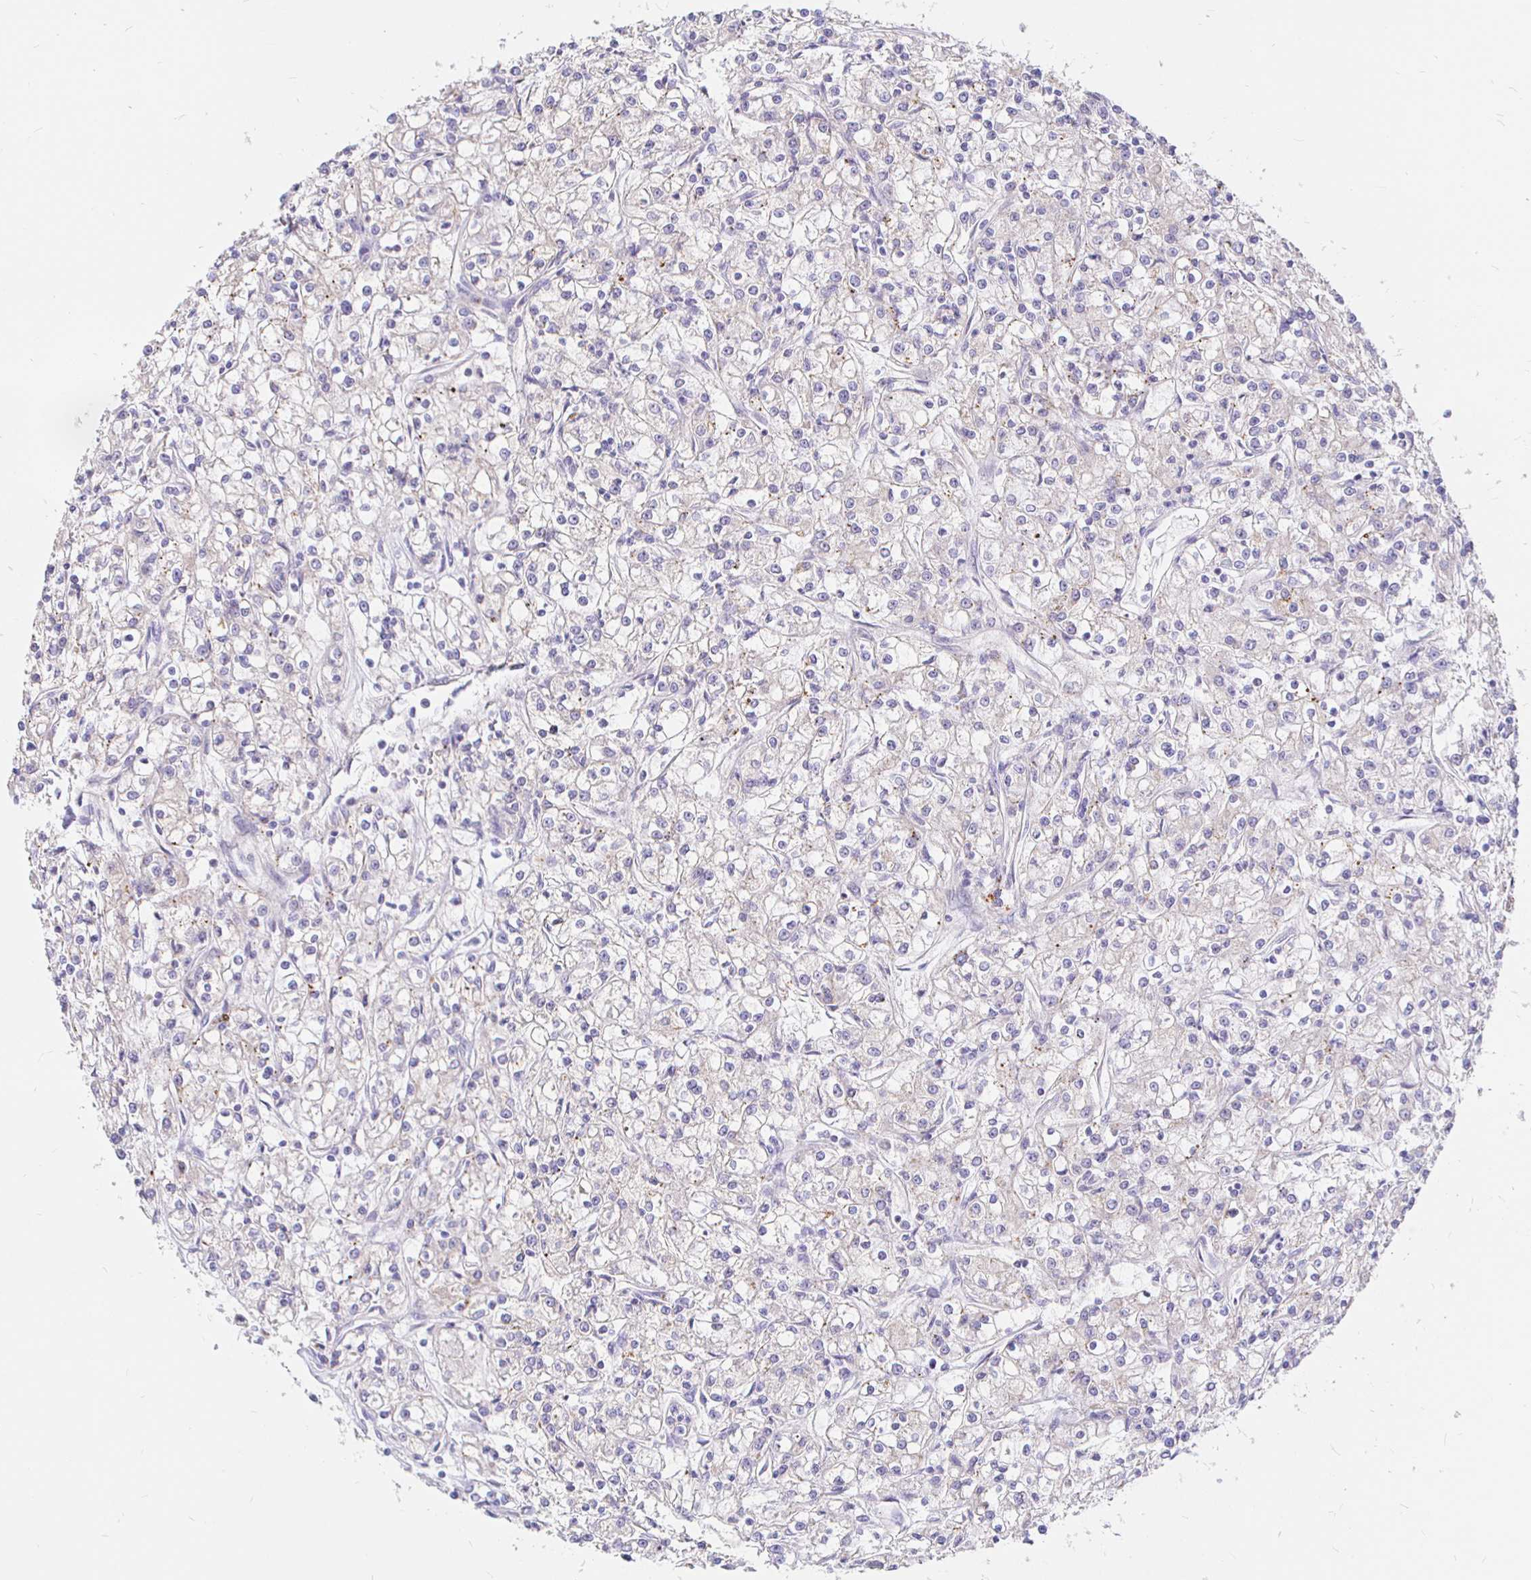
{"staining": {"intensity": "negative", "quantity": "none", "location": "none"}, "tissue": "renal cancer", "cell_type": "Tumor cells", "image_type": "cancer", "snomed": [{"axis": "morphology", "description": "Adenocarcinoma, NOS"}, {"axis": "topography", "description": "Kidney"}], "caption": "Renal adenocarcinoma was stained to show a protein in brown. There is no significant expression in tumor cells.", "gene": "NECAB1", "patient": {"sex": "female", "age": 59}}